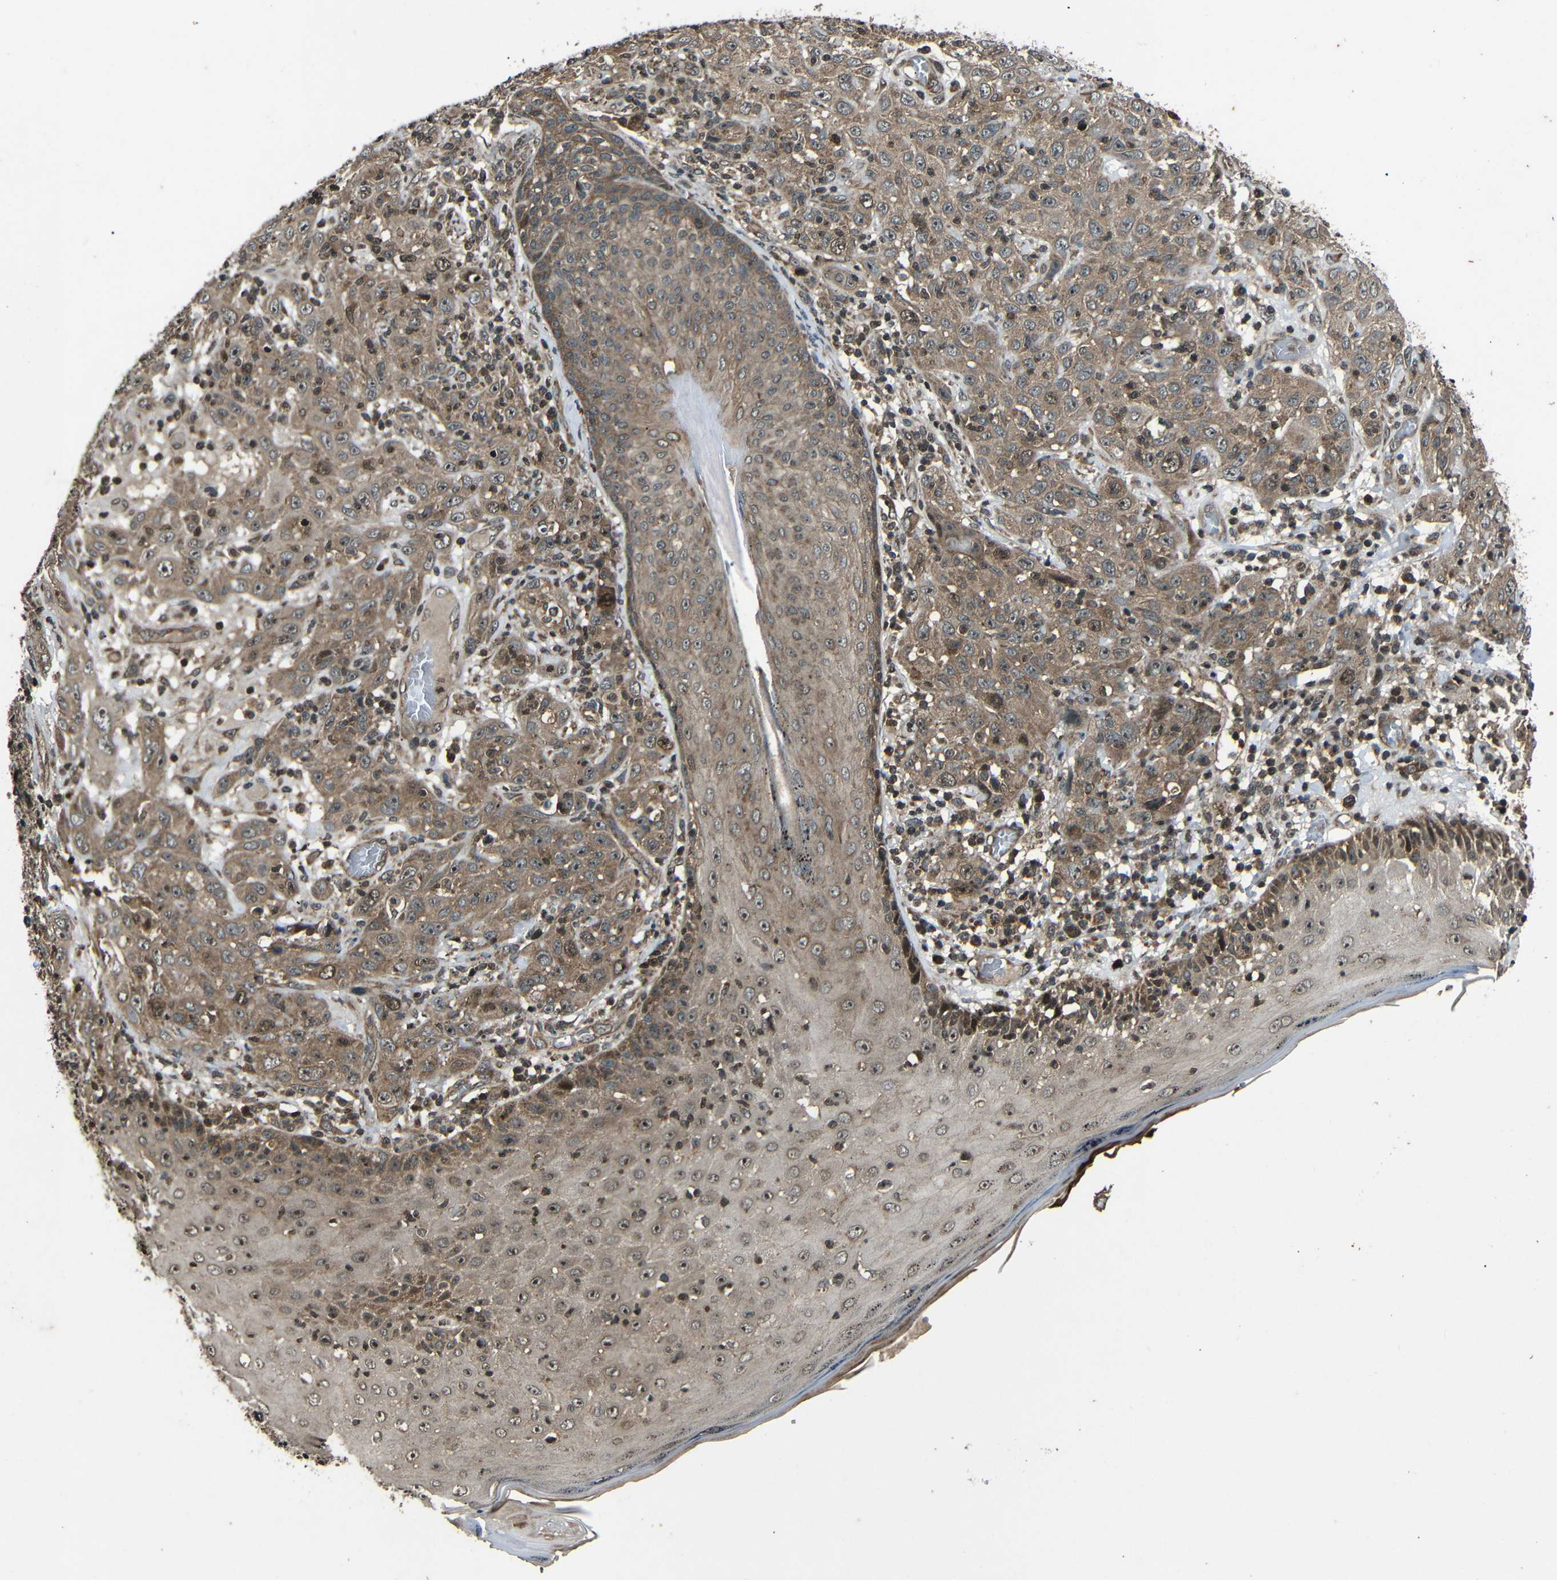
{"staining": {"intensity": "moderate", "quantity": ">75%", "location": "cytoplasmic/membranous,nuclear"}, "tissue": "skin cancer", "cell_type": "Tumor cells", "image_type": "cancer", "snomed": [{"axis": "morphology", "description": "Squamous cell carcinoma, NOS"}, {"axis": "topography", "description": "Skin"}], "caption": "Protein staining of skin squamous cell carcinoma tissue shows moderate cytoplasmic/membranous and nuclear staining in about >75% of tumor cells.", "gene": "PLK2", "patient": {"sex": "female", "age": 88}}